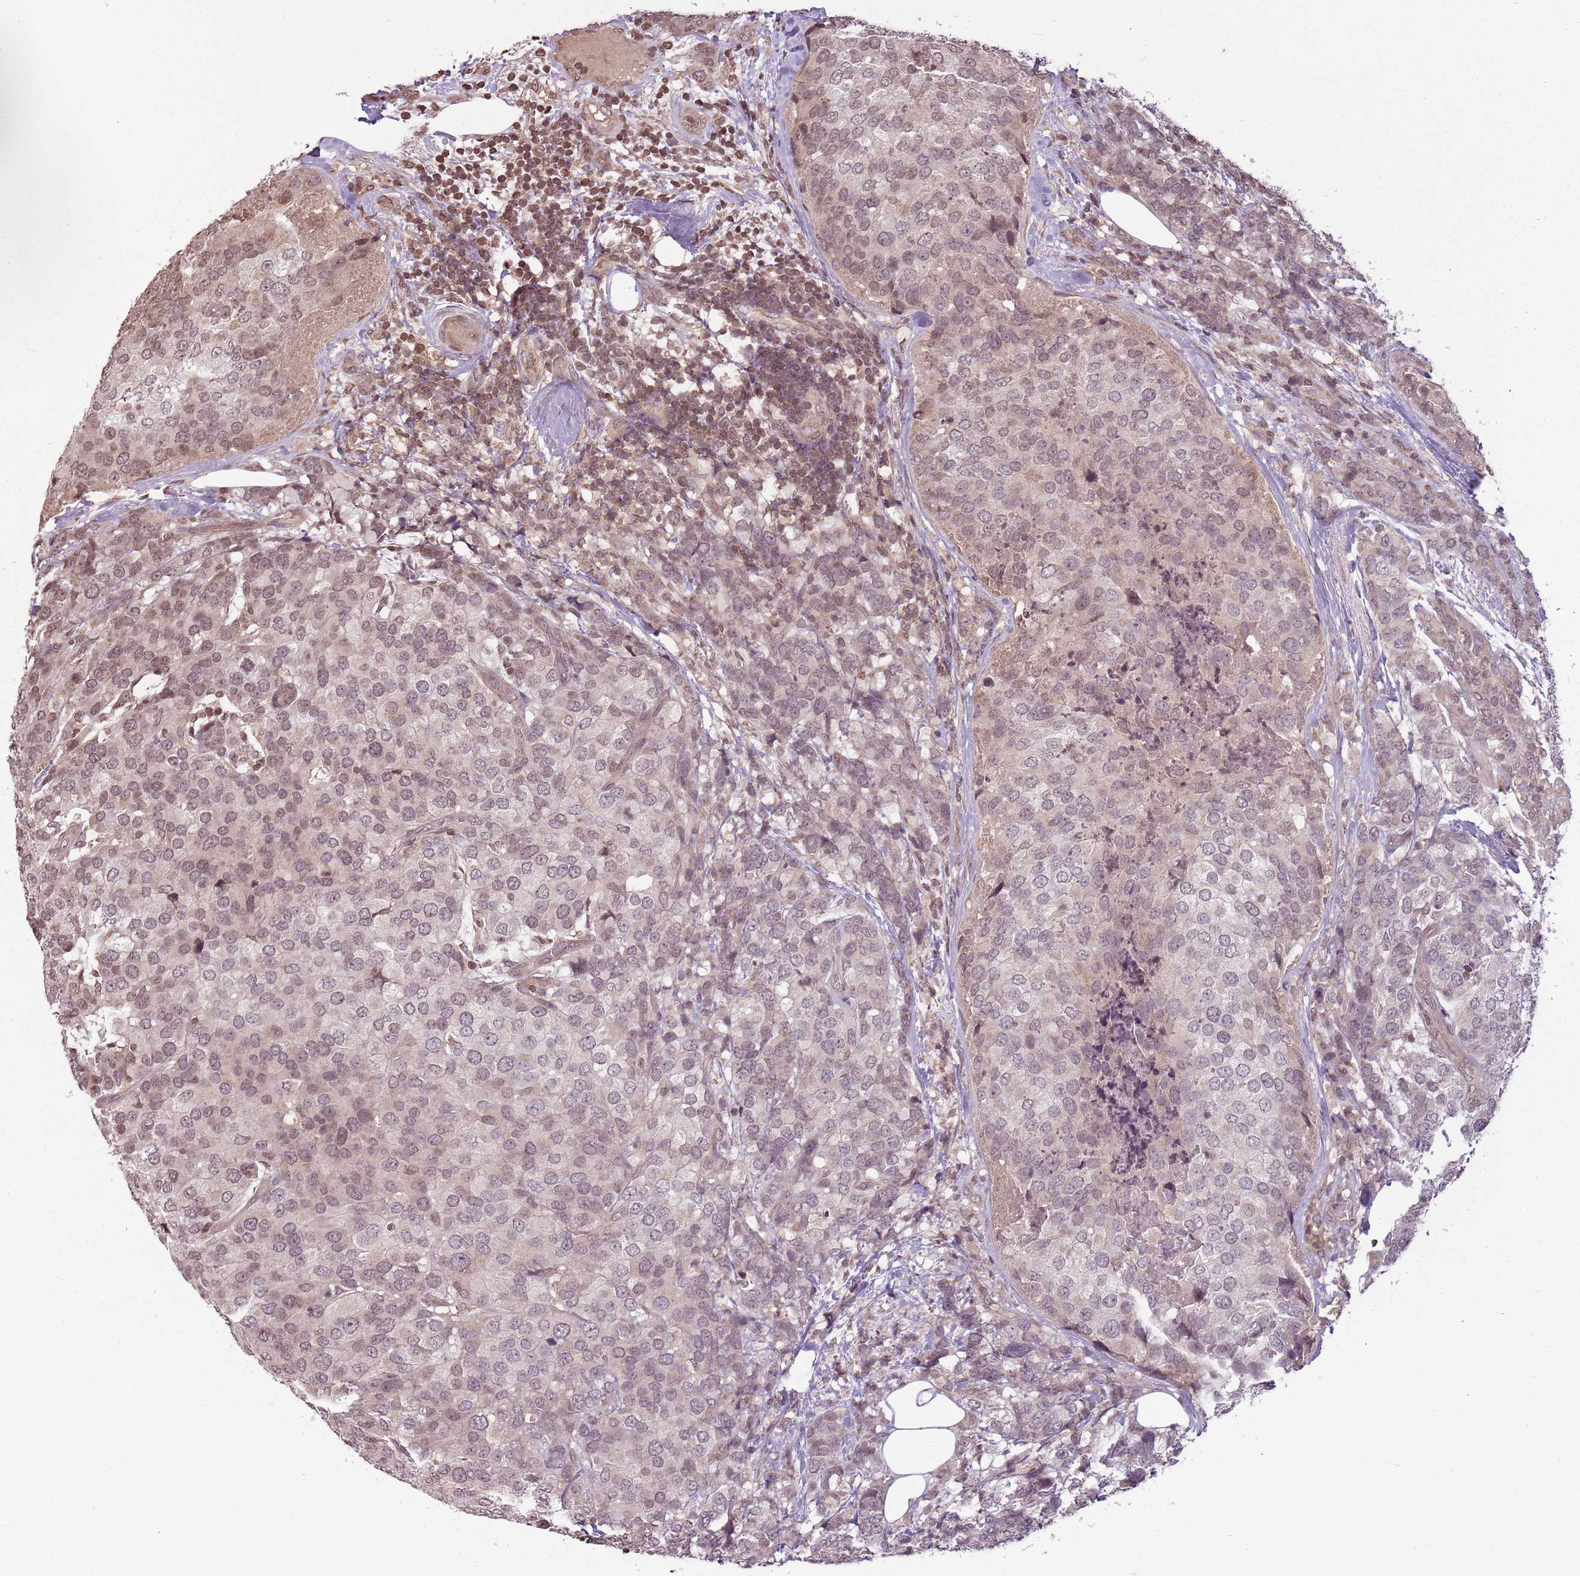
{"staining": {"intensity": "weak", "quantity": ">75%", "location": "cytoplasmic/membranous,nuclear"}, "tissue": "breast cancer", "cell_type": "Tumor cells", "image_type": "cancer", "snomed": [{"axis": "morphology", "description": "Lobular carcinoma"}, {"axis": "topography", "description": "Breast"}], "caption": "Immunohistochemistry (IHC) image of neoplastic tissue: human breast cancer (lobular carcinoma) stained using IHC exhibits low levels of weak protein expression localized specifically in the cytoplasmic/membranous and nuclear of tumor cells, appearing as a cytoplasmic/membranous and nuclear brown color.", "gene": "CAPN9", "patient": {"sex": "female", "age": 59}}